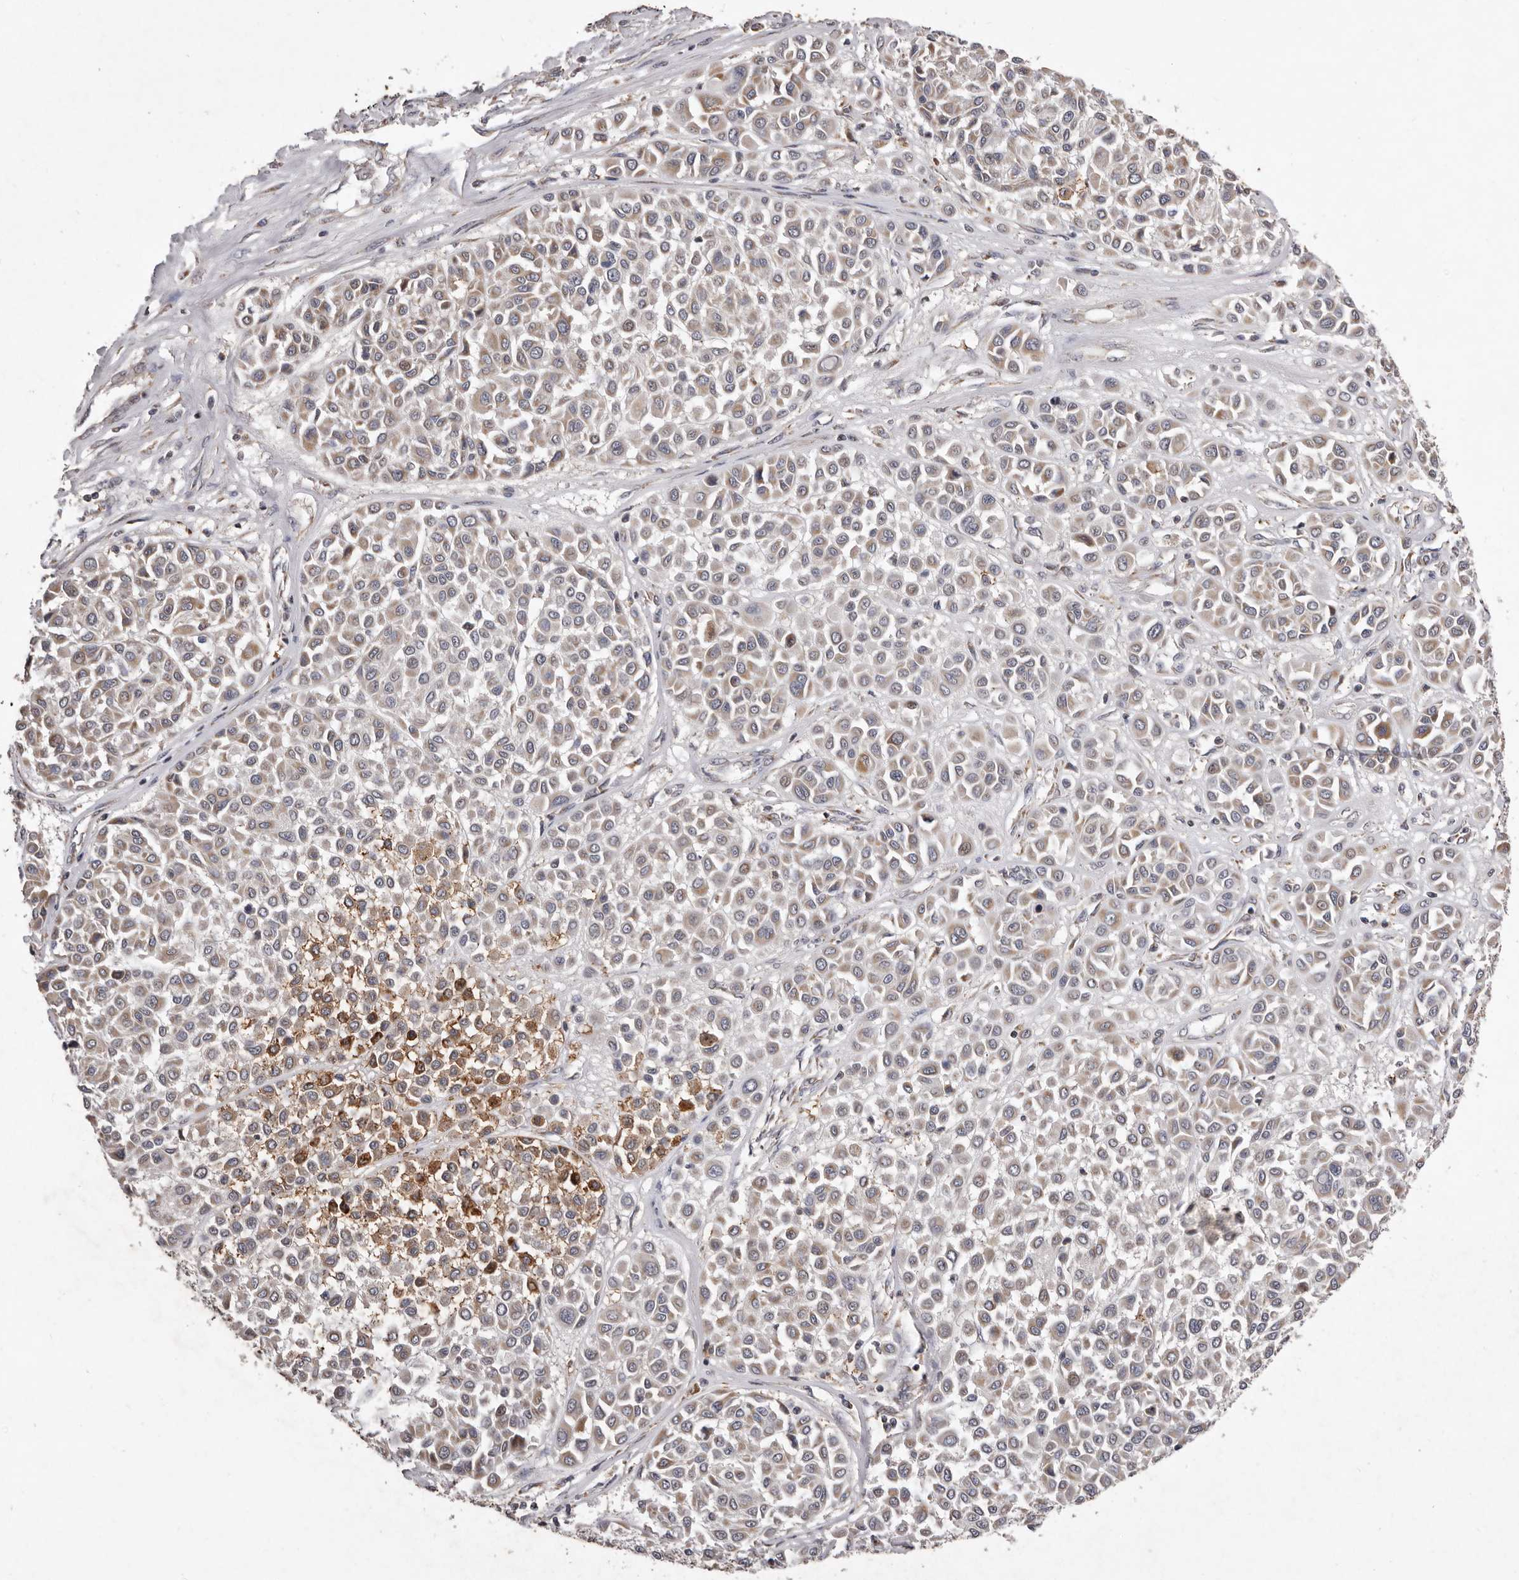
{"staining": {"intensity": "moderate", "quantity": "<25%", "location": "cytoplasmic/membranous"}, "tissue": "melanoma", "cell_type": "Tumor cells", "image_type": "cancer", "snomed": [{"axis": "morphology", "description": "Malignant melanoma, Metastatic site"}, {"axis": "topography", "description": "Soft tissue"}], "caption": "Immunohistochemistry (IHC) of human malignant melanoma (metastatic site) shows low levels of moderate cytoplasmic/membranous positivity in about <25% of tumor cells. The protein is shown in brown color, while the nuclei are stained blue.", "gene": "CXCL14", "patient": {"sex": "male", "age": 41}}